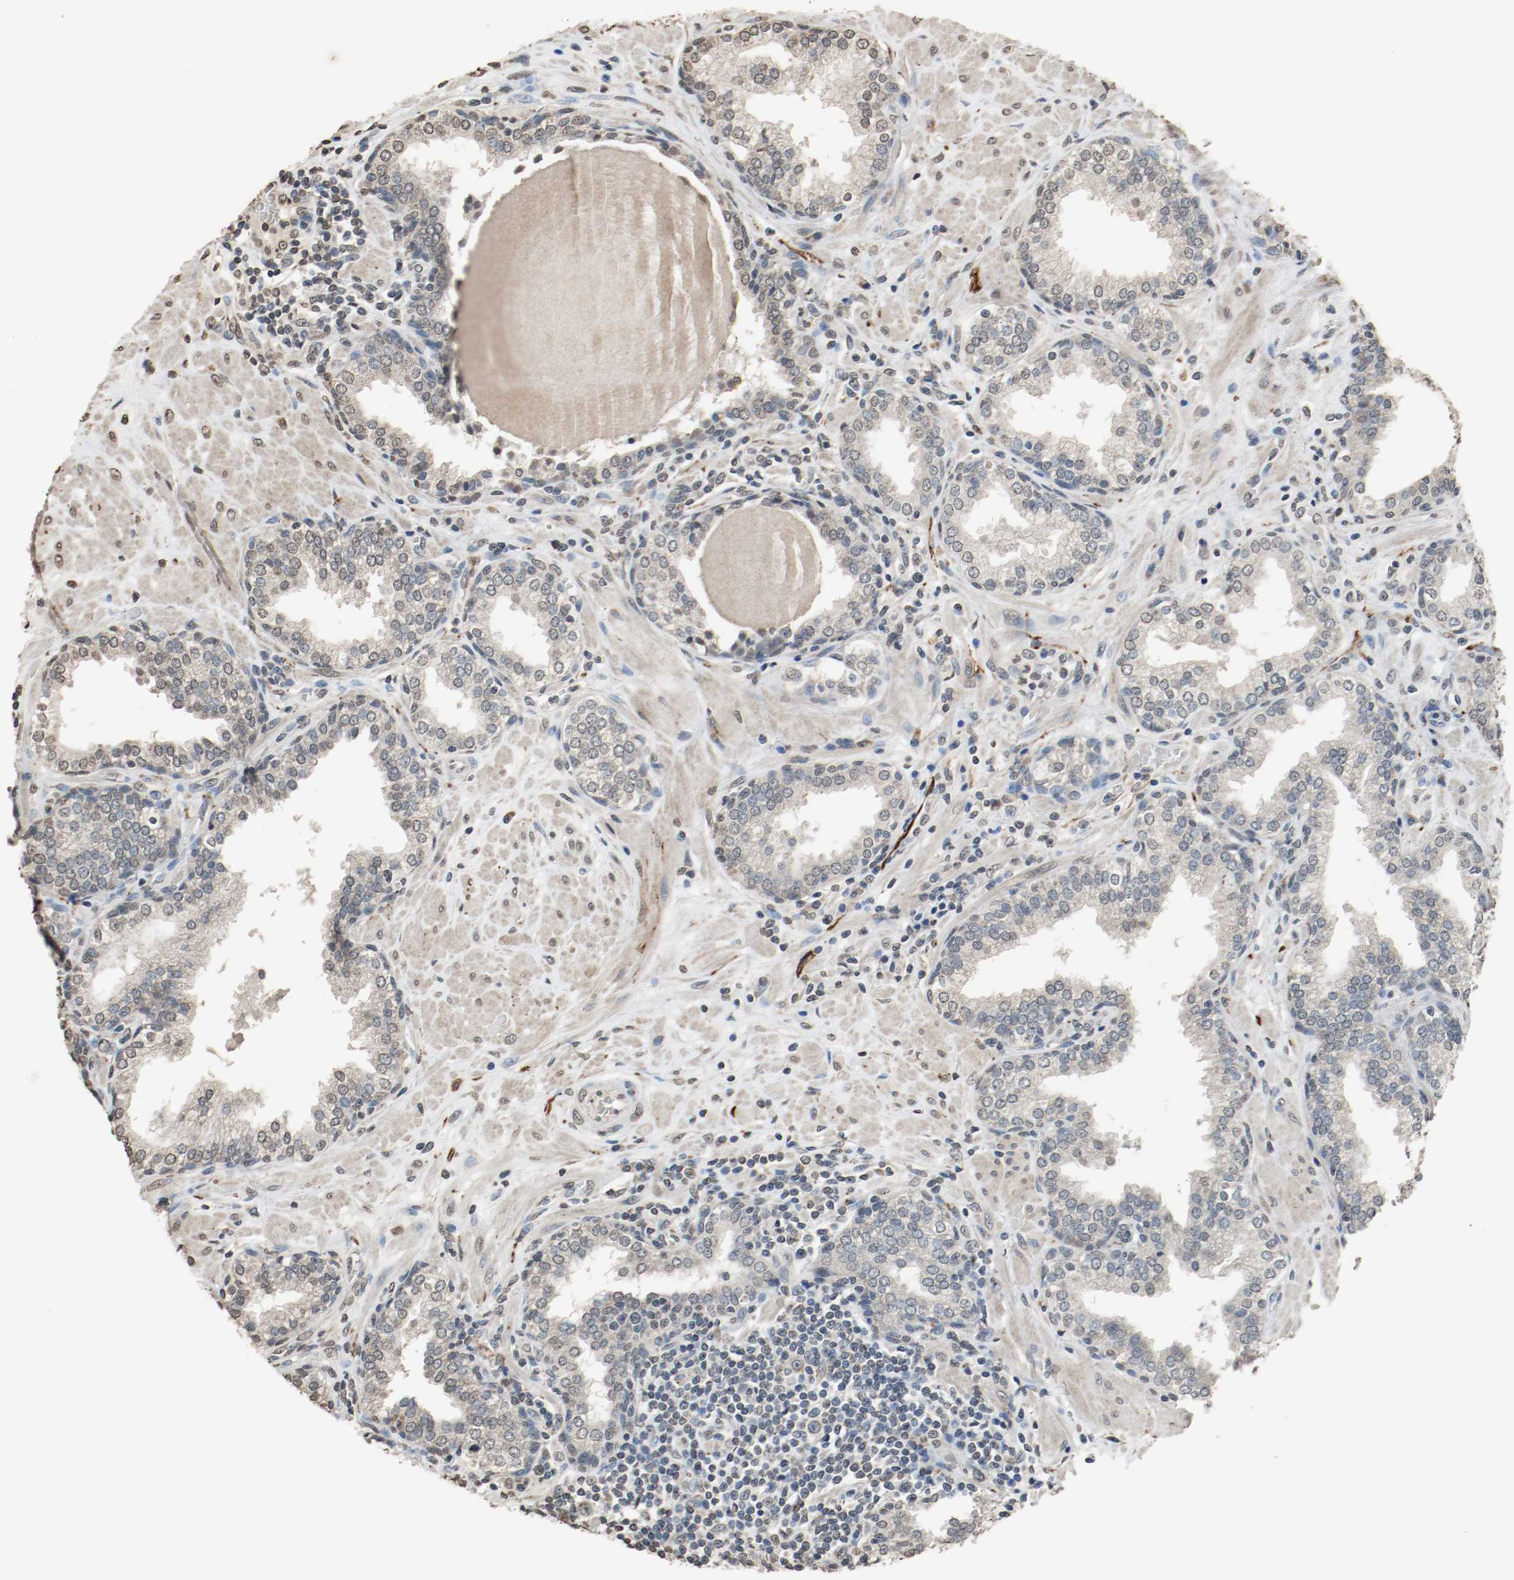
{"staining": {"intensity": "weak", "quantity": "<25%", "location": "cytoplasmic/membranous"}, "tissue": "prostate", "cell_type": "Glandular cells", "image_type": "normal", "snomed": [{"axis": "morphology", "description": "Normal tissue, NOS"}, {"axis": "topography", "description": "Prostate"}], "caption": "This photomicrograph is of normal prostate stained with immunohistochemistry (IHC) to label a protein in brown with the nuclei are counter-stained blue. There is no expression in glandular cells.", "gene": "RTN4", "patient": {"sex": "male", "age": 51}}